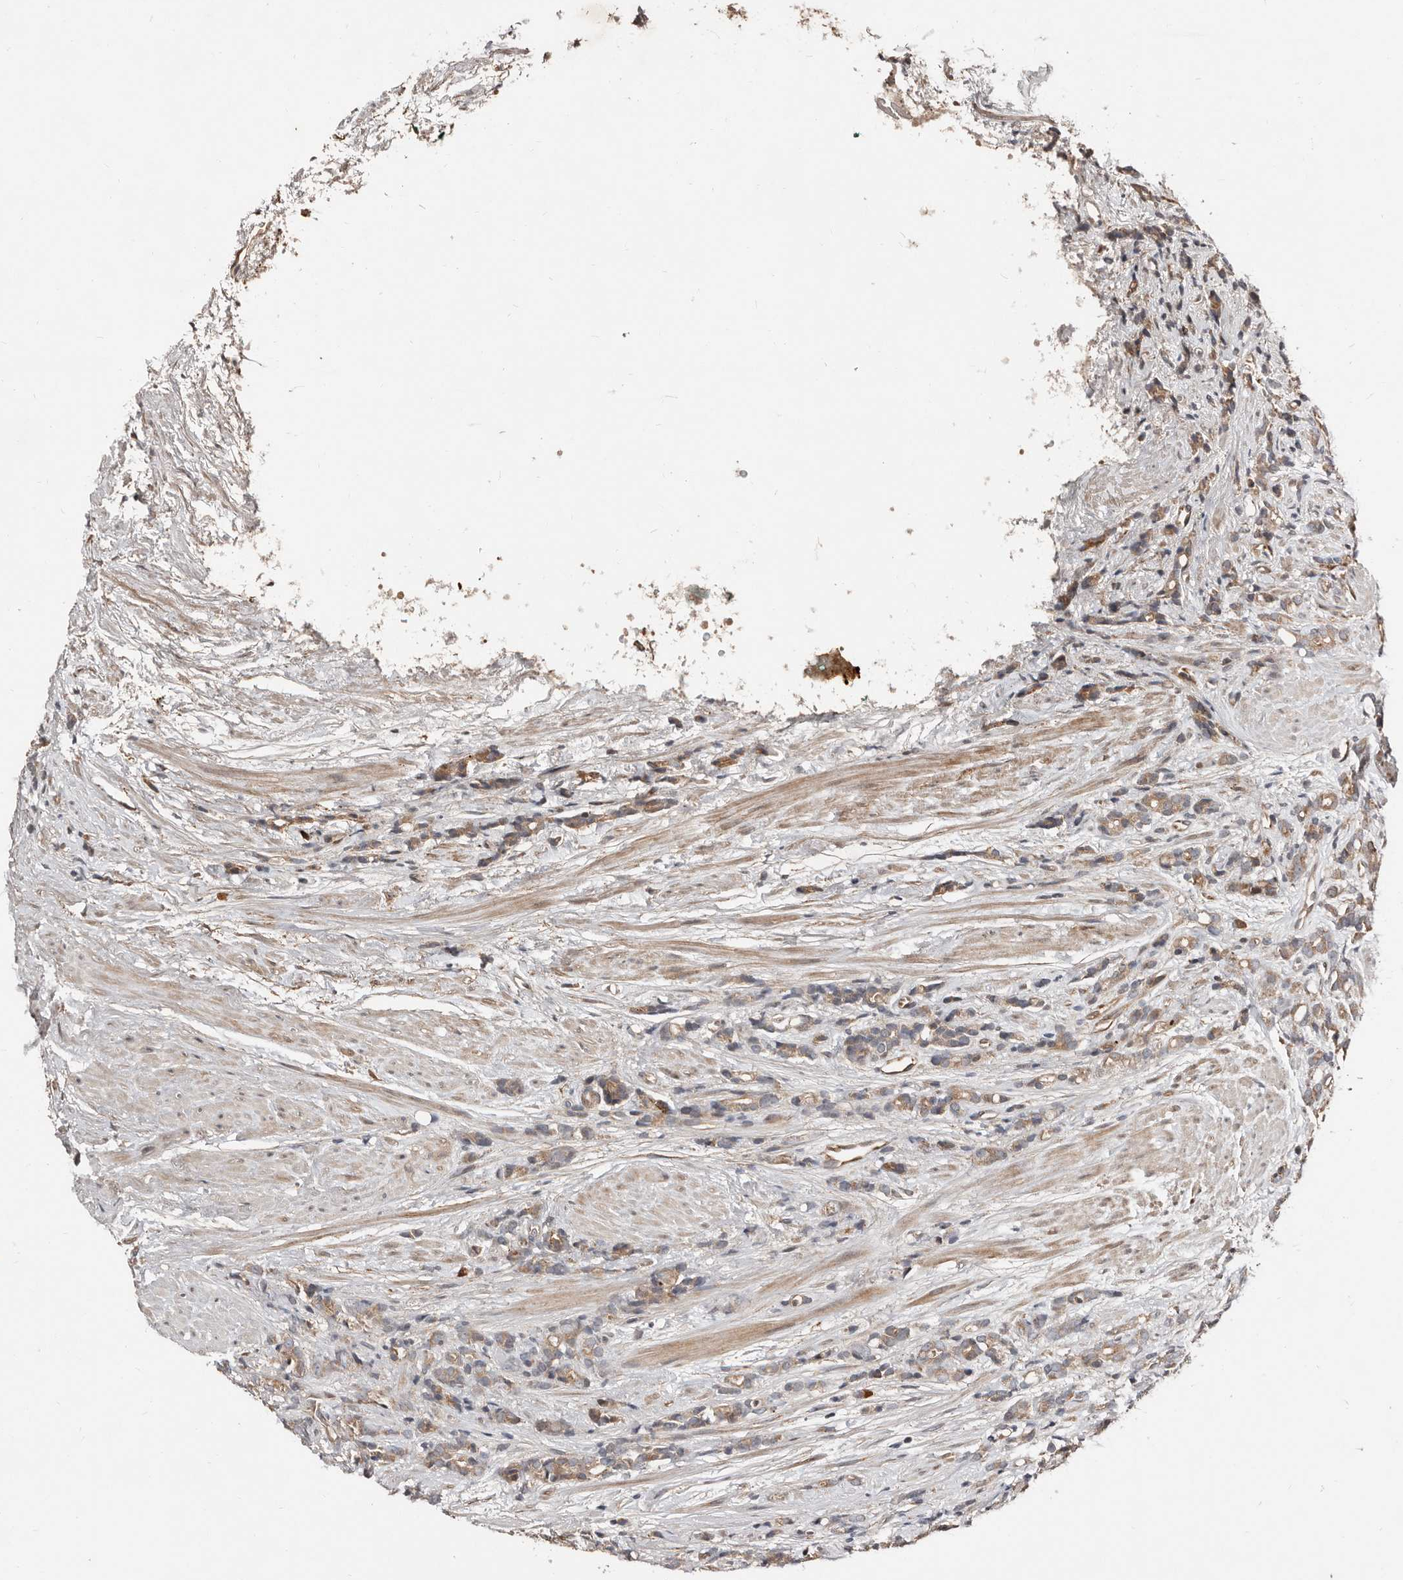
{"staining": {"intensity": "moderate", "quantity": ">75%", "location": "cytoplasmic/membranous"}, "tissue": "prostate cancer", "cell_type": "Tumor cells", "image_type": "cancer", "snomed": [{"axis": "morphology", "description": "Adenocarcinoma, High grade"}, {"axis": "topography", "description": "Prostate"}], "caption": "High-magnification brightfield microscopy of prostate cancer (high-grade adenocarcinoma) stained with DAB (3,3'-diaminobenzidine) (brown) and counterstained with hematoxylin (blue). tumor cells exhibit moderate cytoplasmic/membranous positivity is identified in about>75% of cells. The staining was performed using DAB (3,3'-diaminobenzidine) to visualize the protein expression in brown, while the nuclei were stained in blue with hematoxylin (Magnification: 20x).", "gene": "SMYD4", "patient": {"sex": "male", "age": 62}}